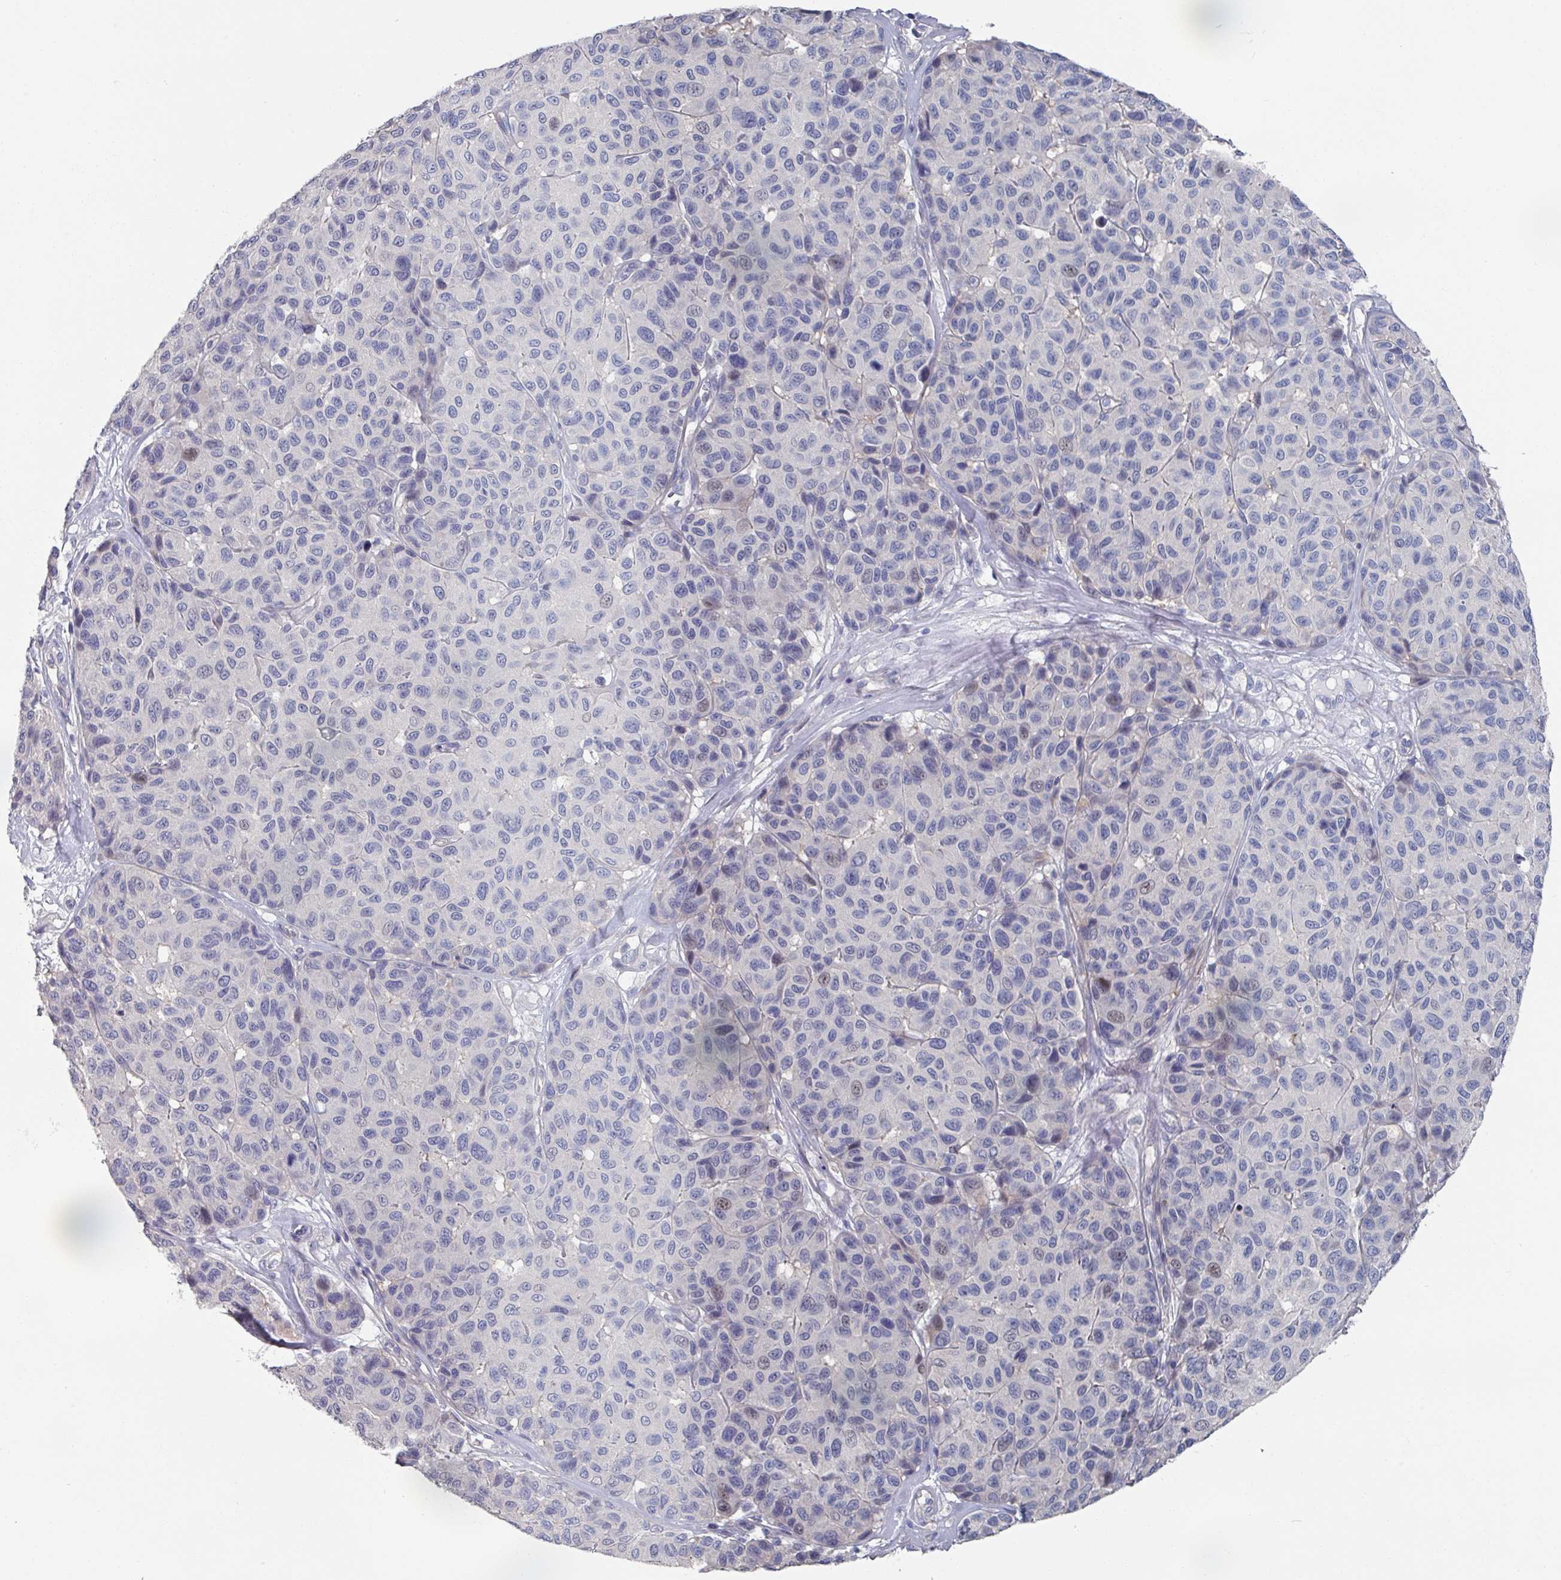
{"staining": {"intensity": "negative", "quantity": "none", "location": "none"}, "tissue": "melanoma", "cell_type": "Tumor cells", "image_type": "cancer", "snomed": [{"axis": "morphology", "description": "Malignant melanoma, NOS"}, {"axis": "topography", "description": "Skin"}], "caption": "There is no significant expression in tumor cells of melanoma.", "gene": "EFL1", "patient": {"sex": "female", "age": 66}}